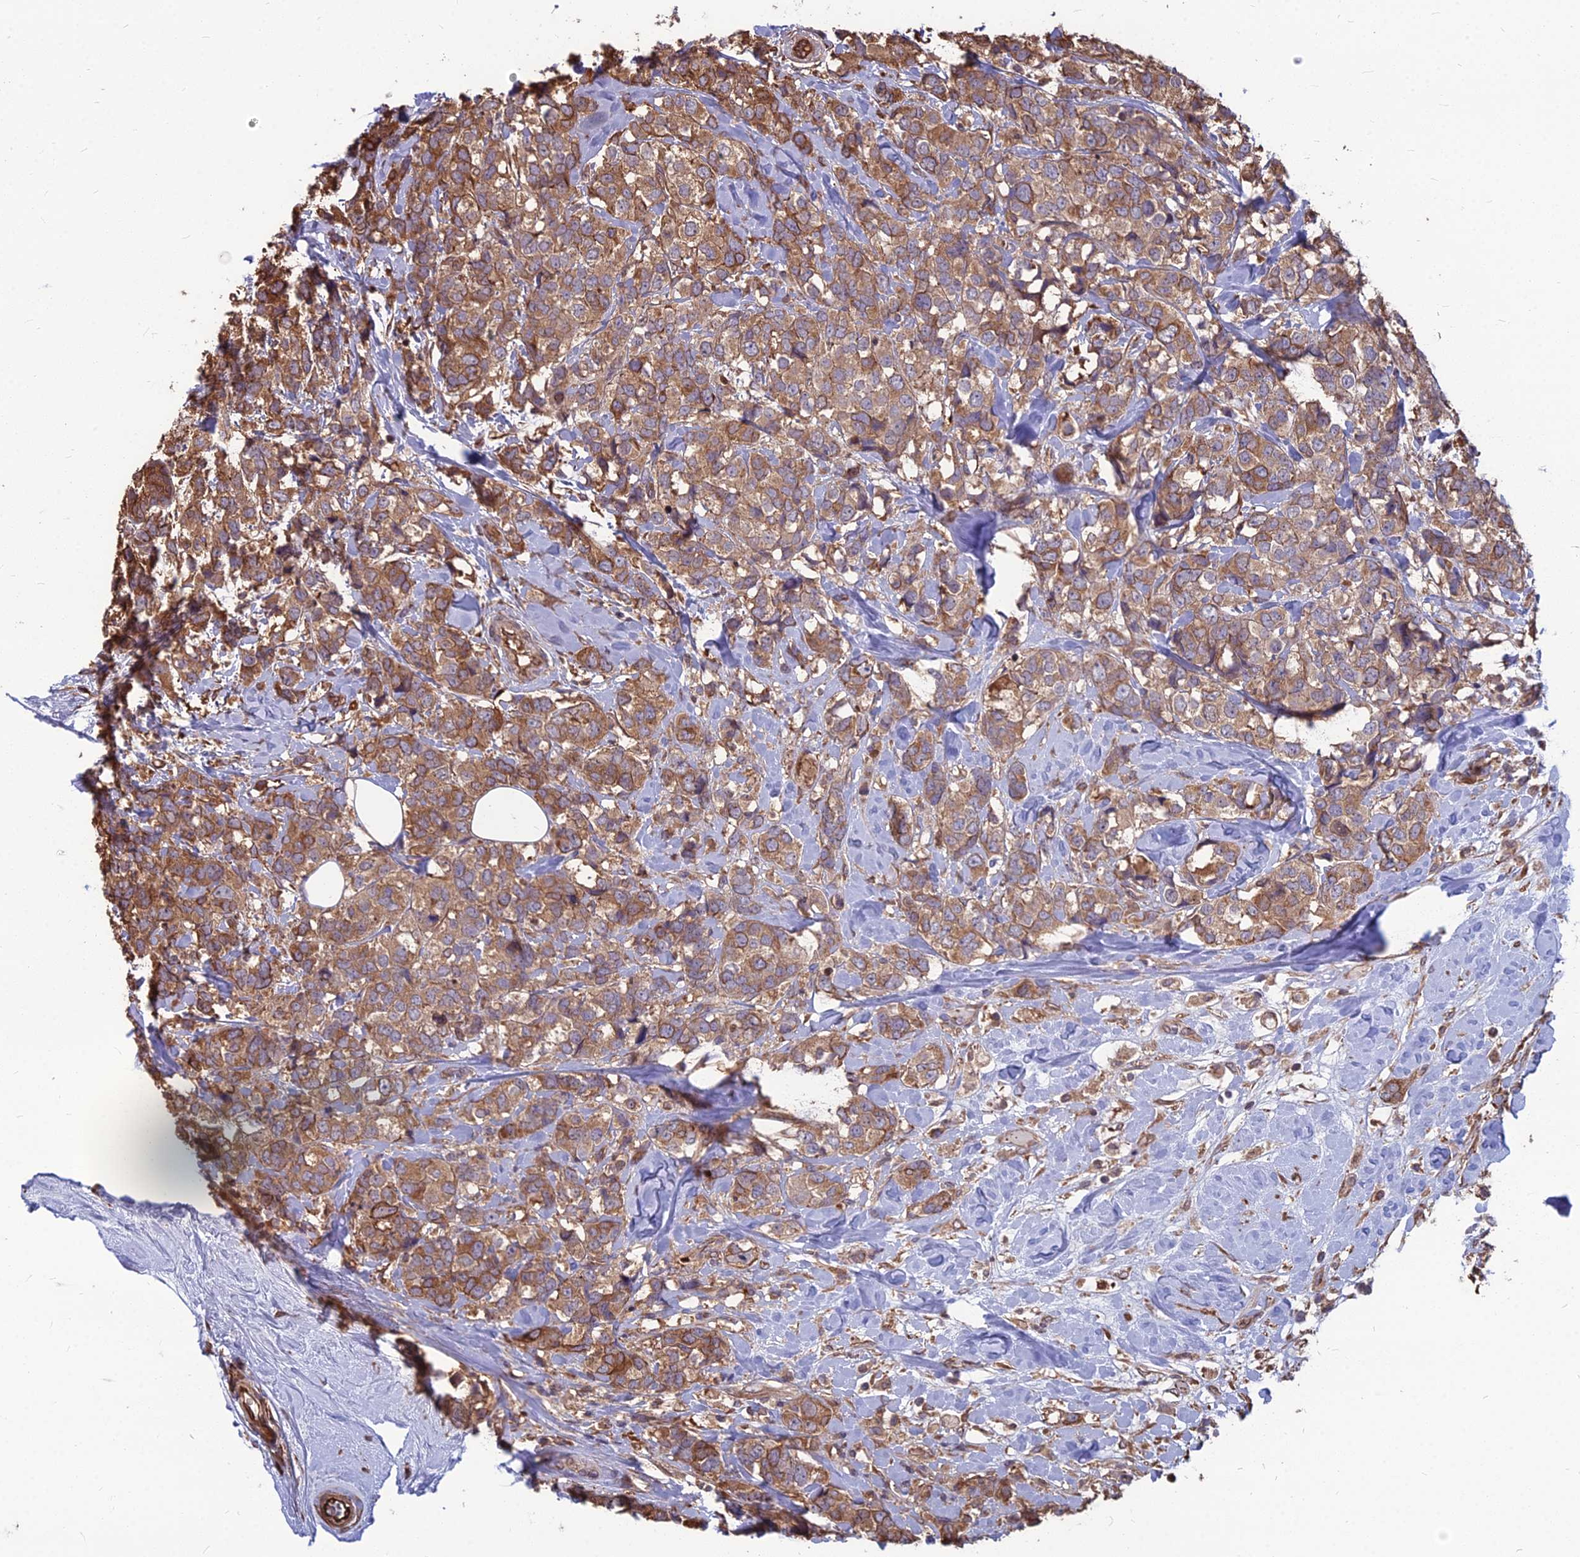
{"staining": {"intensity": "moderate", "quantity": ">75%", "location": "cytoplasmic/membranous"}, "tissue": "breast cancer", "cell_type": "Tumor cells", "image_type": "cancer", "snomed": [{"axis": "morphology", "description": "Lobular carcinoma"}, {"axis": "topography", "description": "Breast"}], "caption": "High-magnification brightfield microscopy of breast cancer stained with DAB (3,3'-diaminobenzidine) (brown) and counterstained with hematoxylin (blue). tumor cells exhibit moderate cytoplasmic/membranous expression is seen in approximately>75% of cells. (DAB IHC, brown staining for protein, blue staining for nuclei).", "gene": "LSM6", "patient": {"sex": "female", "age": 59}}